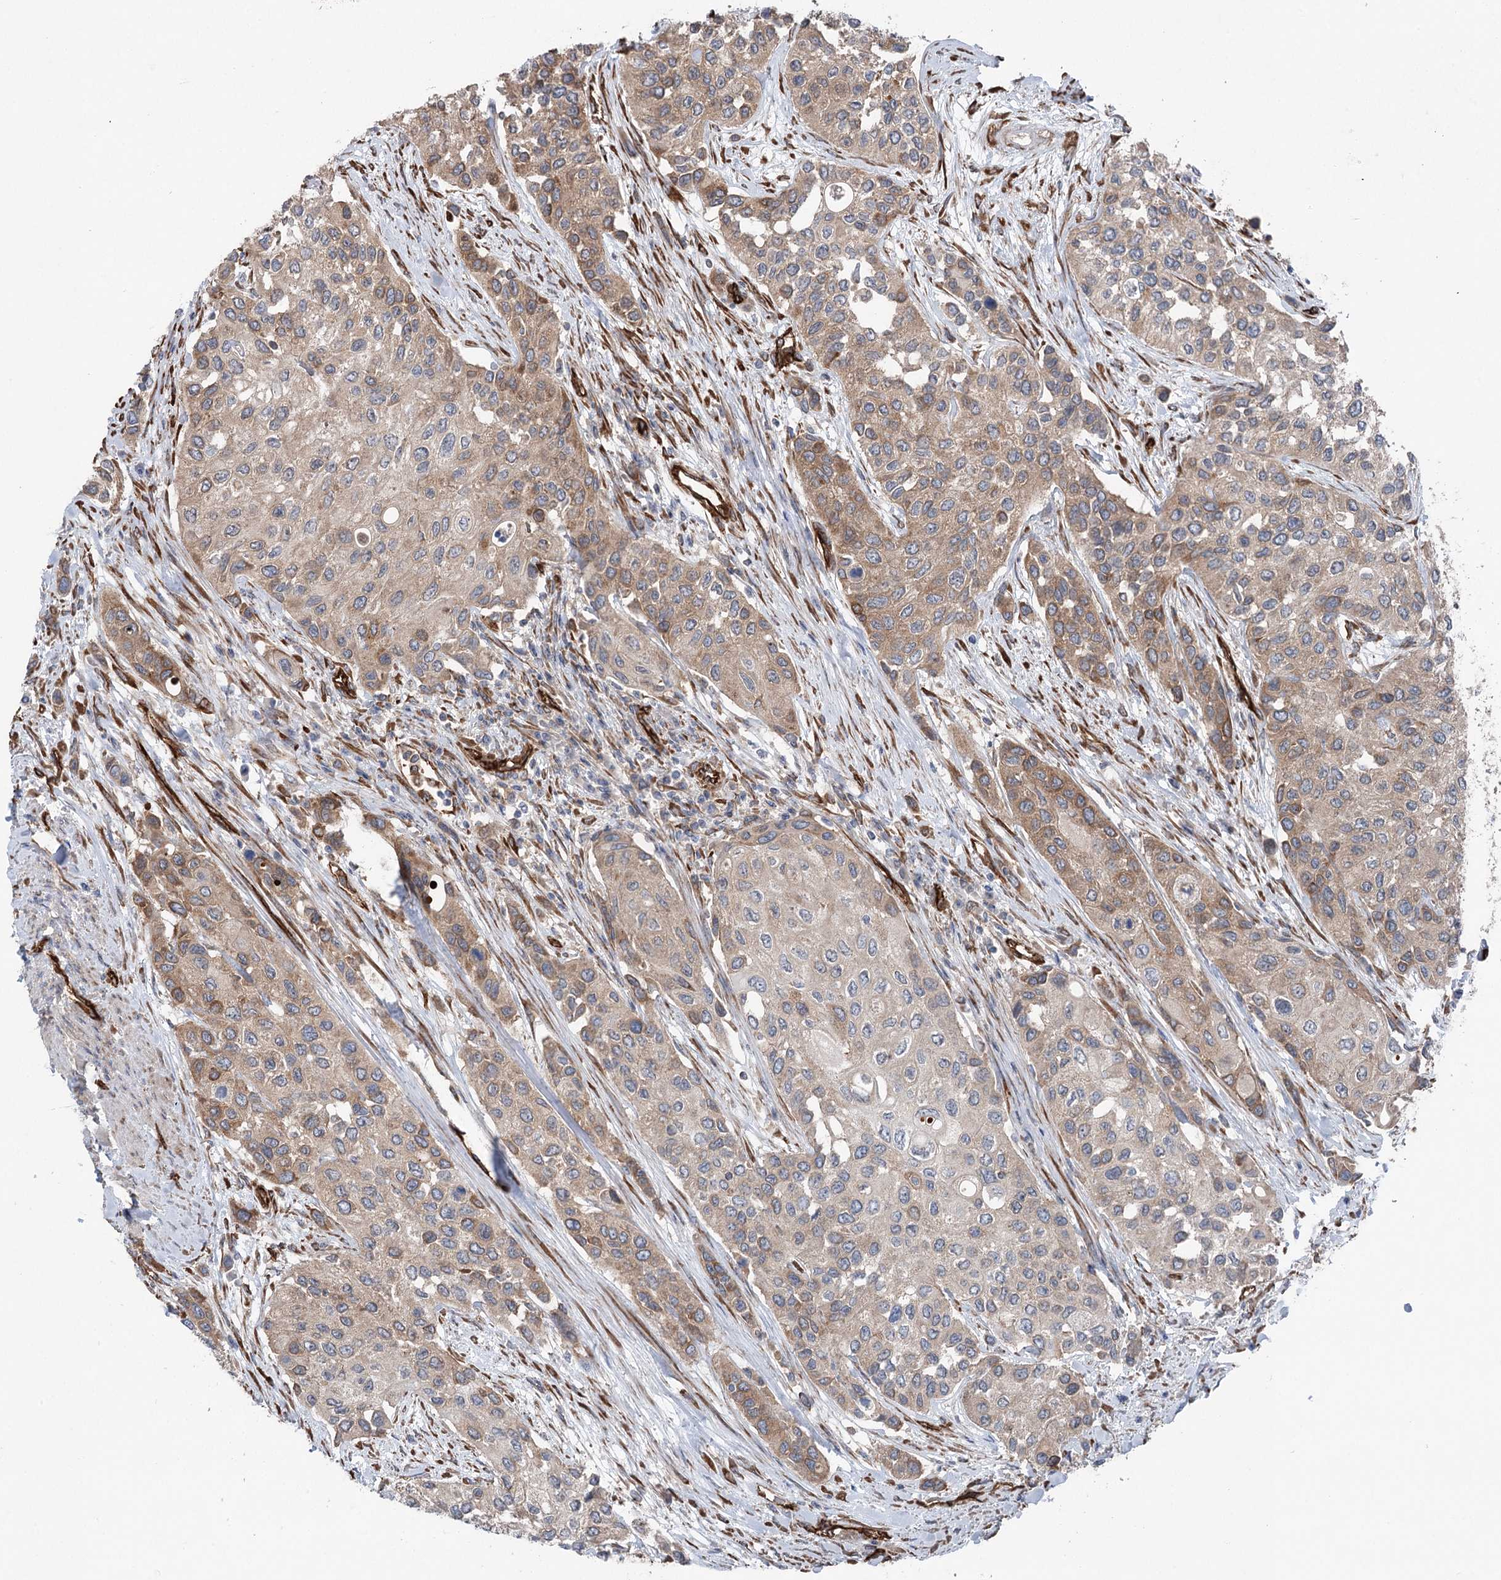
{"staining": {"intensity": "moderate", "quantity": "25%-75%", "location": "cytoplasmic/membranous"}, "tissue": "urothelial cancer", "cell_type": "Tumor cells", "image_type": "cancer", "snomed": [{"axis": "morphology", "description": "Normal tissue, NOS"}, {"axis": "morphology", "description": "Urothelial carcinoma, High grade"}, {"axis": "topography", "description": "Vascular tissue"}, {"axis": "topography", "description": "Urinary bladder"}], "caption": "DAB (3,3'-diaminobenzidine) immunohistochemical staining of human urothelial cancer shows moderate cytoplasmic/membranous protein staining in approximately 25%-75% of tumor cells. Nuclei are stained in blue.", "gene": "MTPAP", "patient": {"sex": "female", "age": 56}}